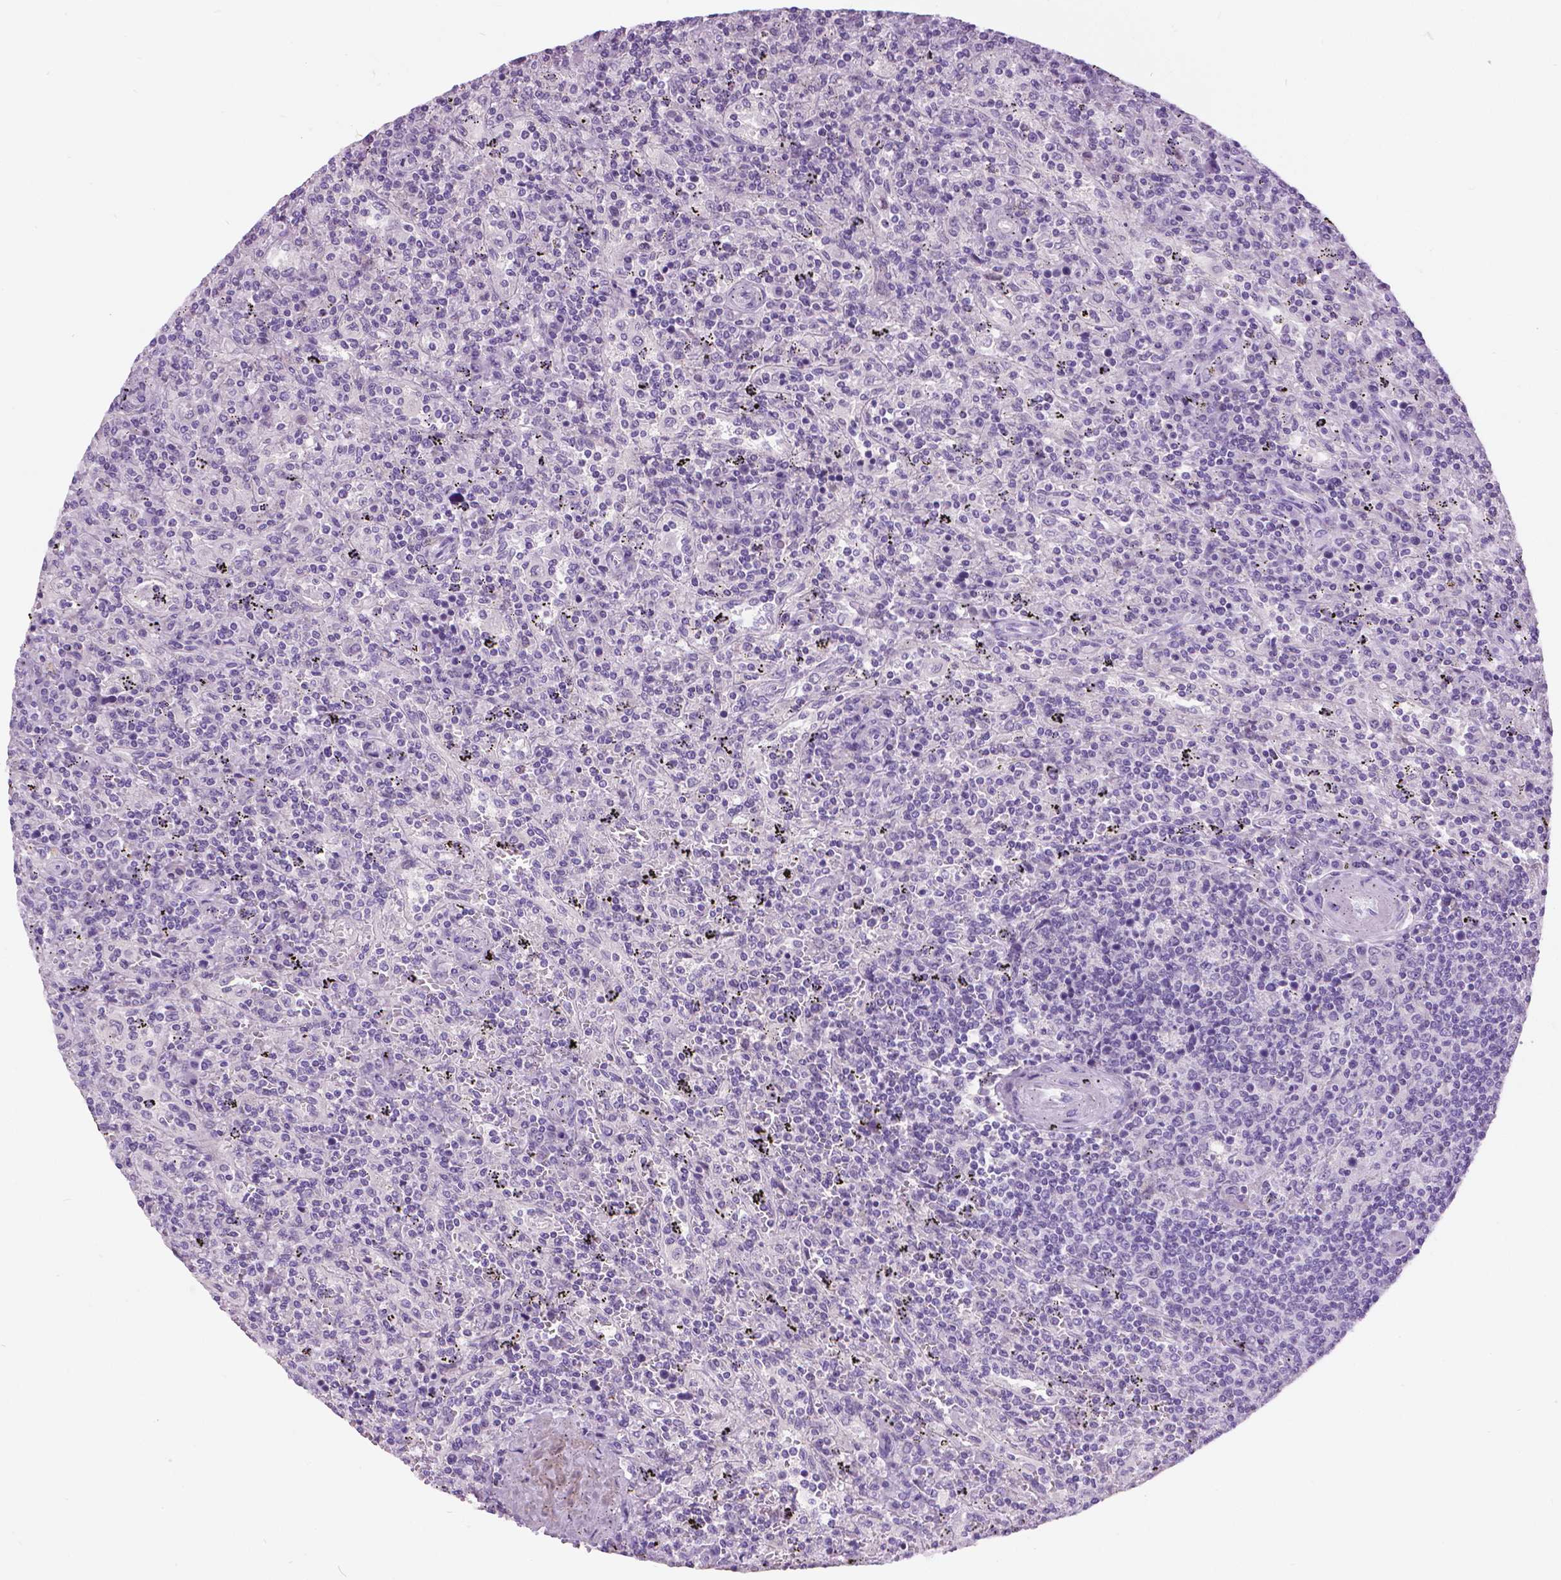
{"staining": {"intensity": "negative", "quantity": "none", "location": "none"}, "tissue": "lymphoma", "cell_type": "Tumor cells", "image_type": "cancer", "snomed": [{"axis": "morphology", "description": "Malignant lymphoma, non-Hodgkin's type, Low grade"}, {"axis": "topography", "description": "Spleen"}], "caption": "Protein analysis of lymphoma exhibits no significant expression in tumor cells.", "gene": "TP53TG5", "patient": {"sex": "male", "age": 62}}